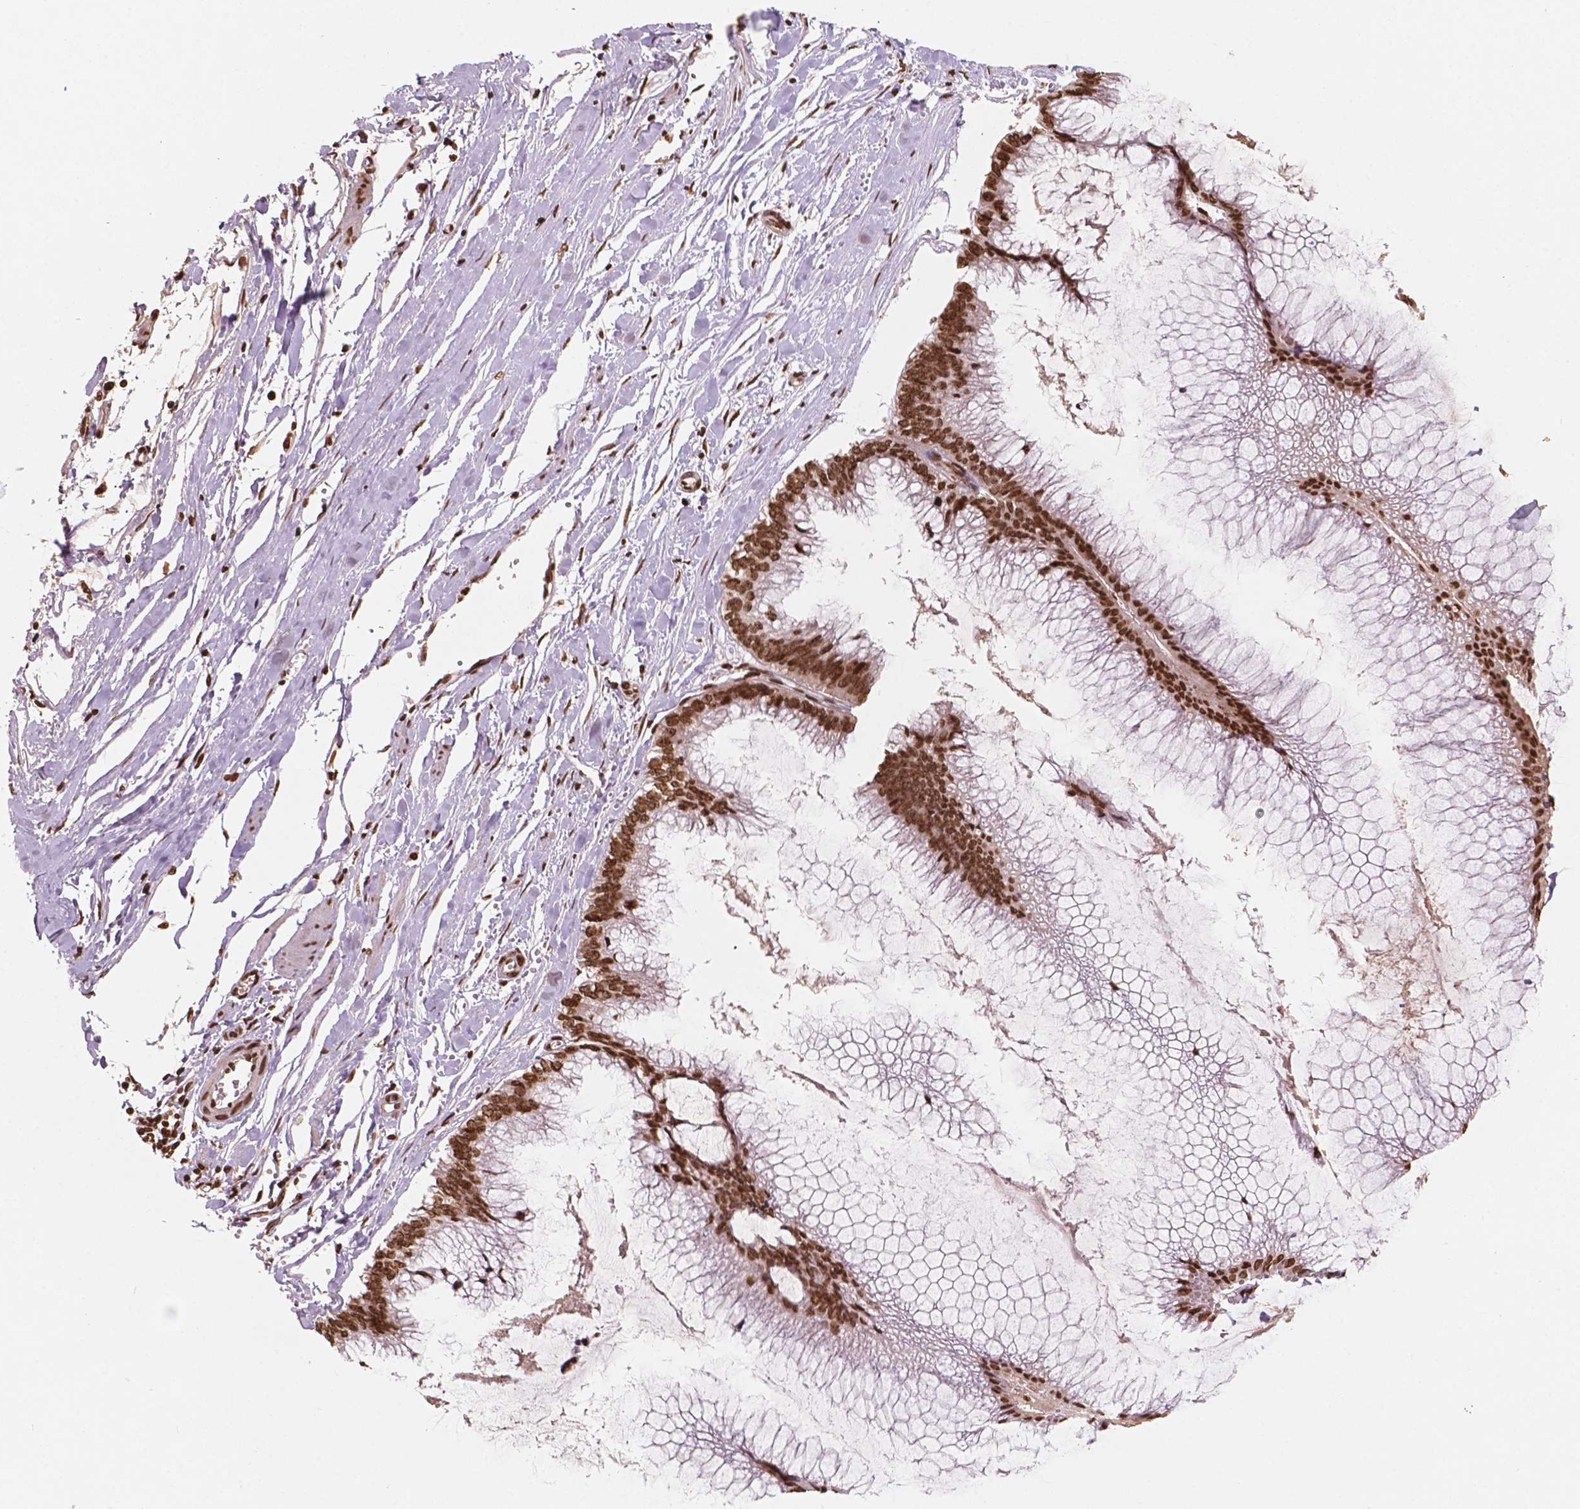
{"staining": {"intensity": "strong", "quantity": ">75%", "location": "nuclear"}, "tissue": "ovarian cancer", "cell_type": "Tumor cells", "image_type": "cancer", "snomed": [{"axis": "morphology", "description": "Cystadenocarcinoma, mucinous, NOS"}, {"axis": "topography", "description": "Ovary"}], "caption": "Strong nuclear protein staining is seen in approximately >75% of tumor cells in mucinous cystadenocarcinoma (ovarian).", "gene": "H3C7", "patient": {"sex": "female", "age": 44}}